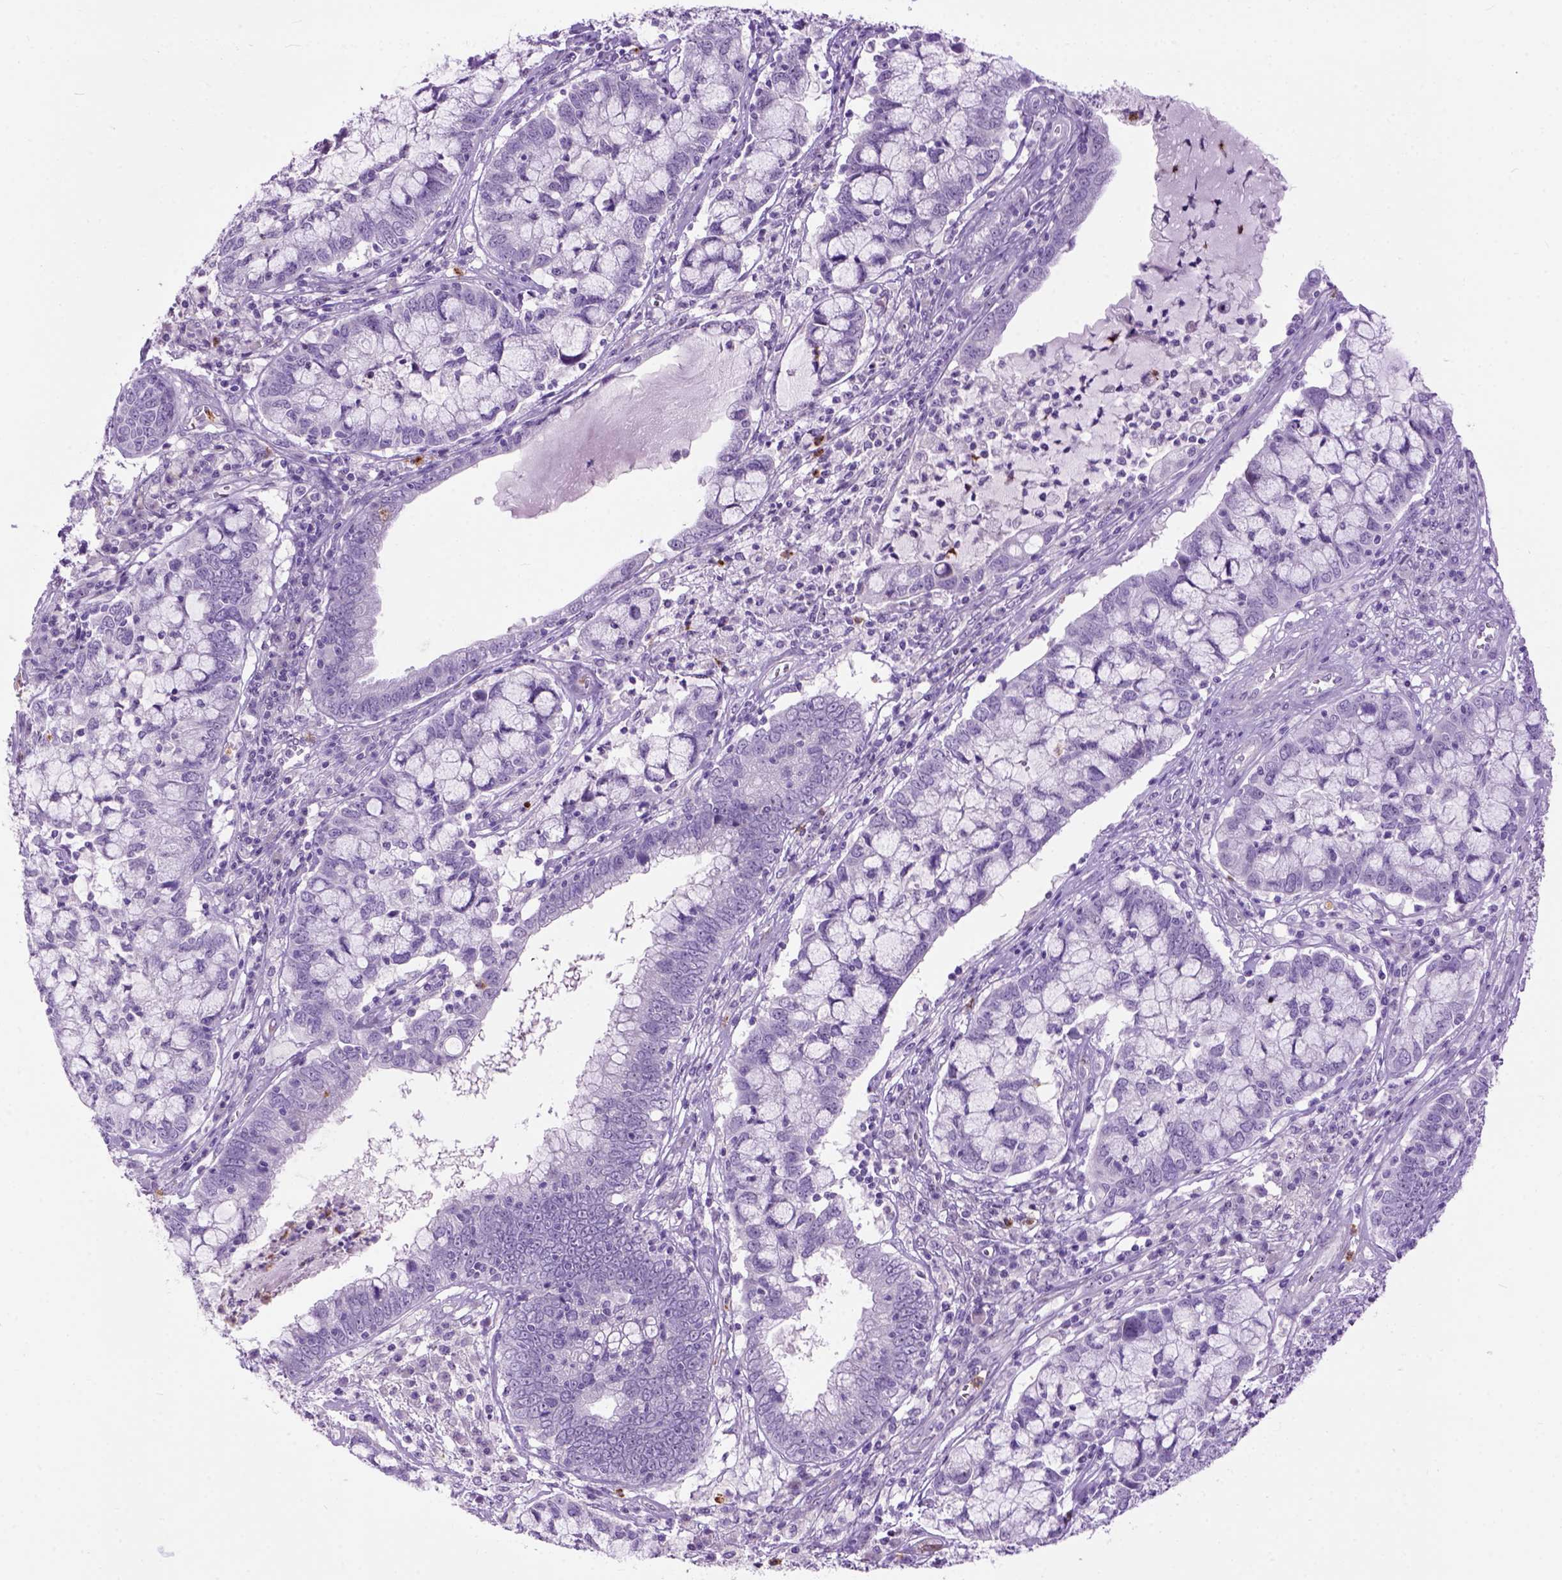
{"staining": {"intensity": "negative", "quantity": "none", "location": "none"}, "tissue": "cervical cancer", "cell_type": "Tumor cells", "image_type": "cancer", "snomed": [{"axis": "morphology", "description": "Adenocarcinoma, NOS"}, {"axis": "topography", "description": "Cervix"}], "caption": "IHC photomicrograph of neoplastic tissue: human cervical cancer (adenocarcinoma) stained with DAB exhibits no significant protein staining in tumor cells.", "gene": "MAPT", "patient": {"sex": "female", "age": 40}}